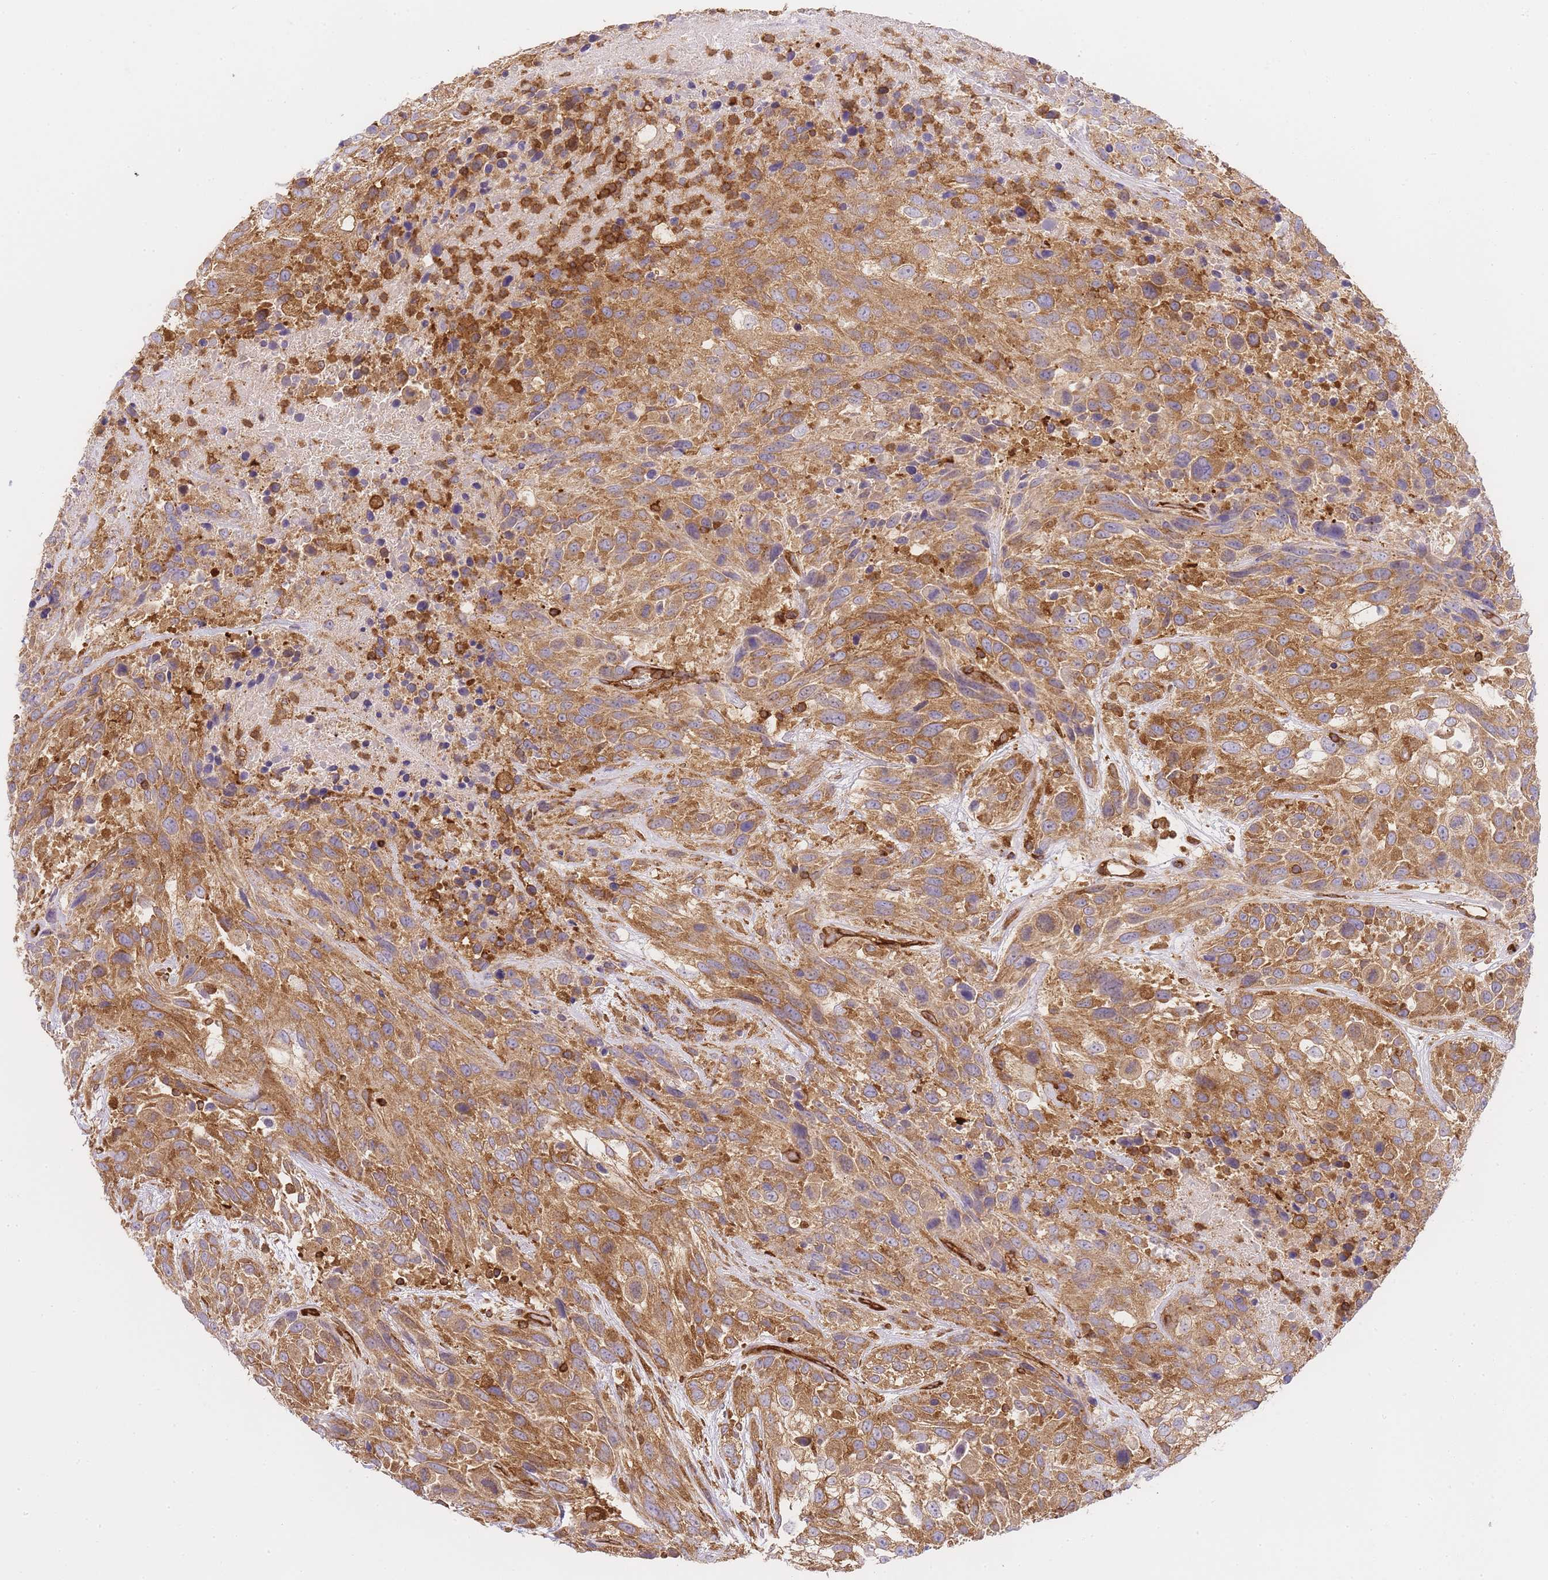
{"staining": {"intensity": "moderate", "quantity": ">75%", "location": "cytoplasmic/membranous"}, "tissue": "urothelial cancer", "cell_type": "Tumor cells", "image_type": "cancer", "snomed": [{"axis": "morphology", "description": "Urothelial carcinoma, High grade"}, {"axis": "topography", "description": "Urinary bladder"}], "caption": "High-grade urothelial carcinoma stained for a protein (brown) exhibits moderate cytoplasmic/membranous positive positivity in about >75% of tumor cells.", "gene": "MSN", "patient": {"sex": "female", "age": 70}}